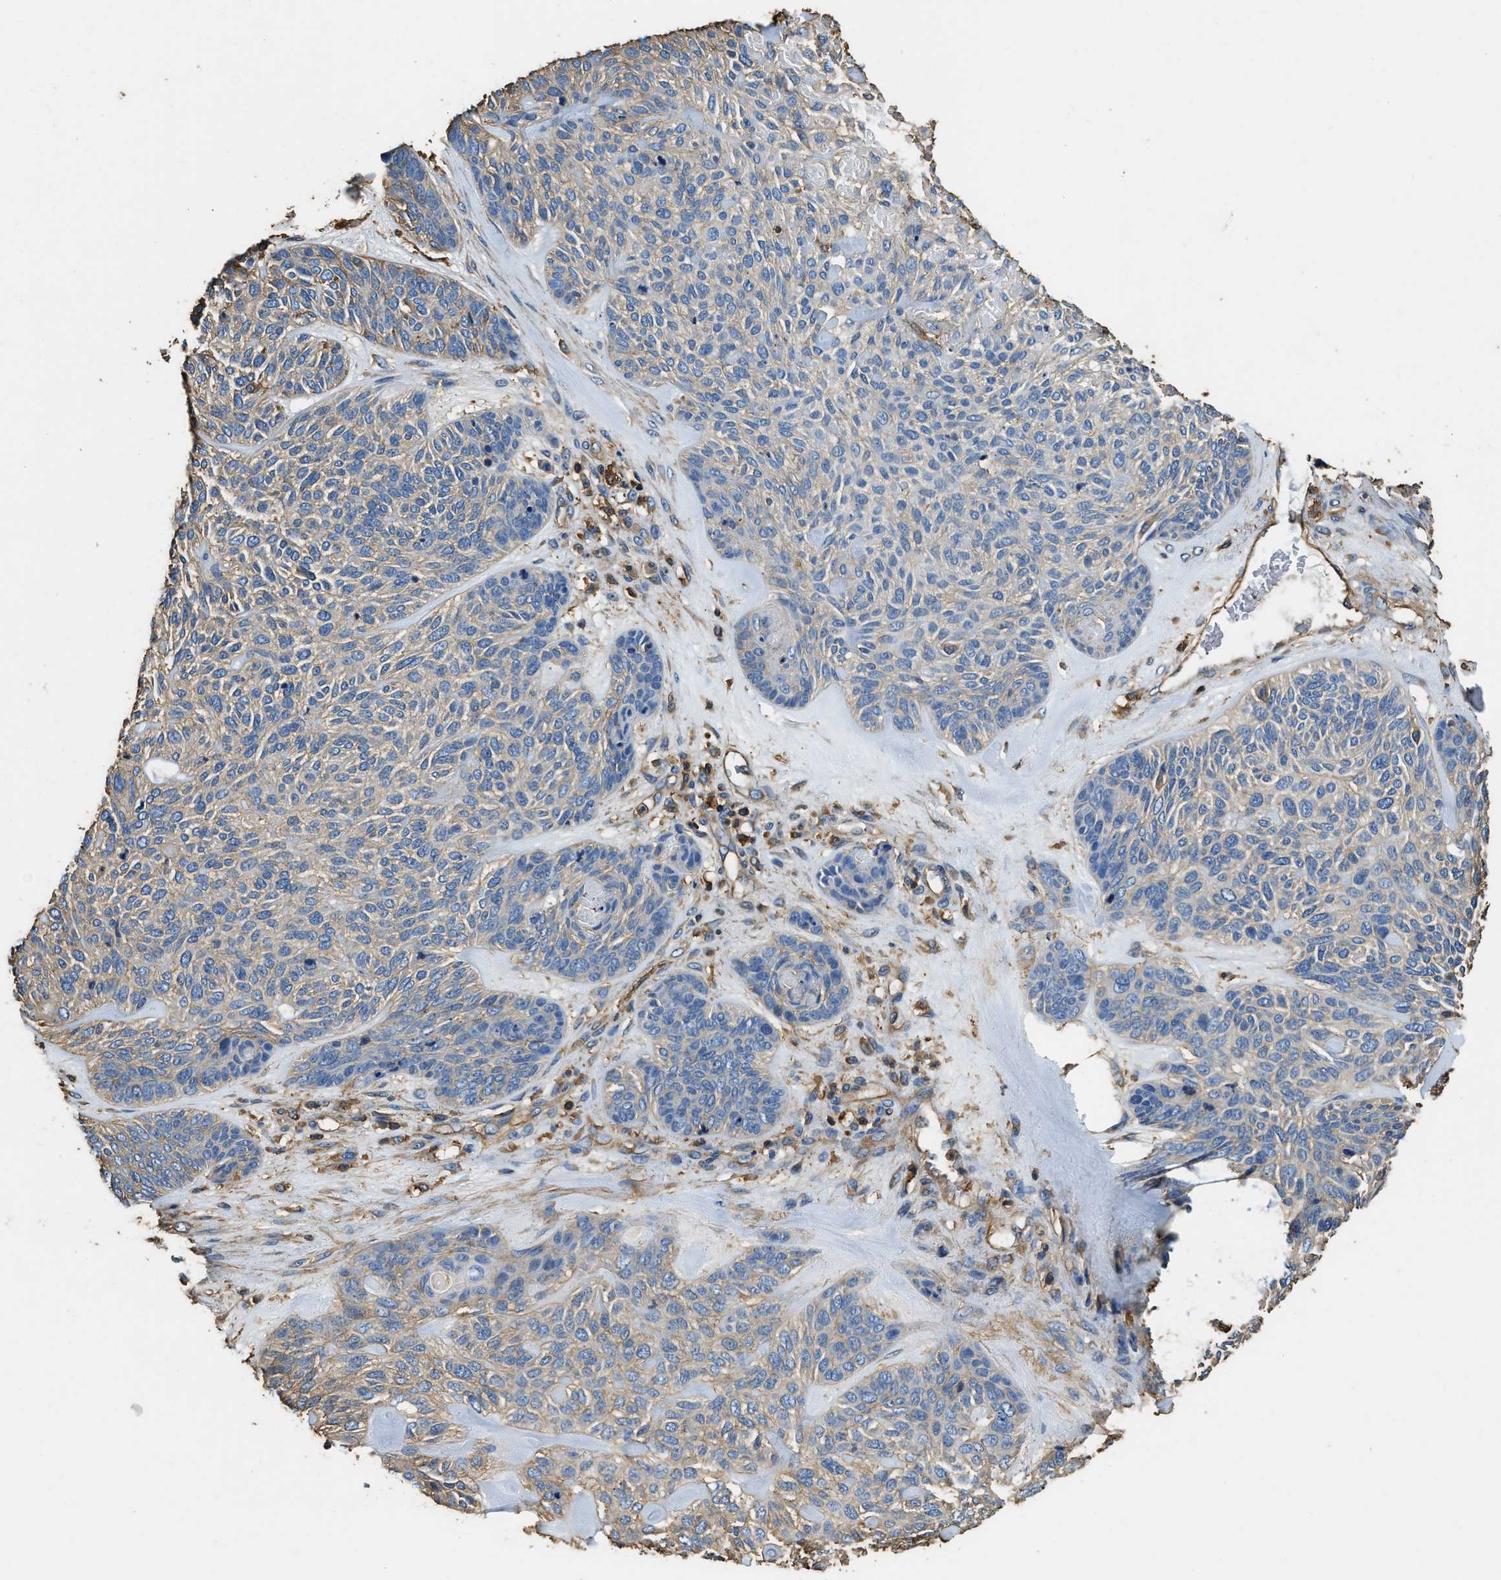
{"staining": {"intensity": "weak", "quantity": "<25%", "location": "cytoplasmic/membranous"}, "tissue": "skin cancer", "cell_type": "Tumor cells", "image_type": "cancer", "snomed": [{"axis": "morphology", "description": "Basal cell carcinoma"}, {"axis": "topography", "description": "Skin"}], "caption": "Protein analysis of skin basal cell carcinoma displays no significant expression in tumor cells.", "gene": "ACCS", "patient": {"sex": "male", "age": 55}}